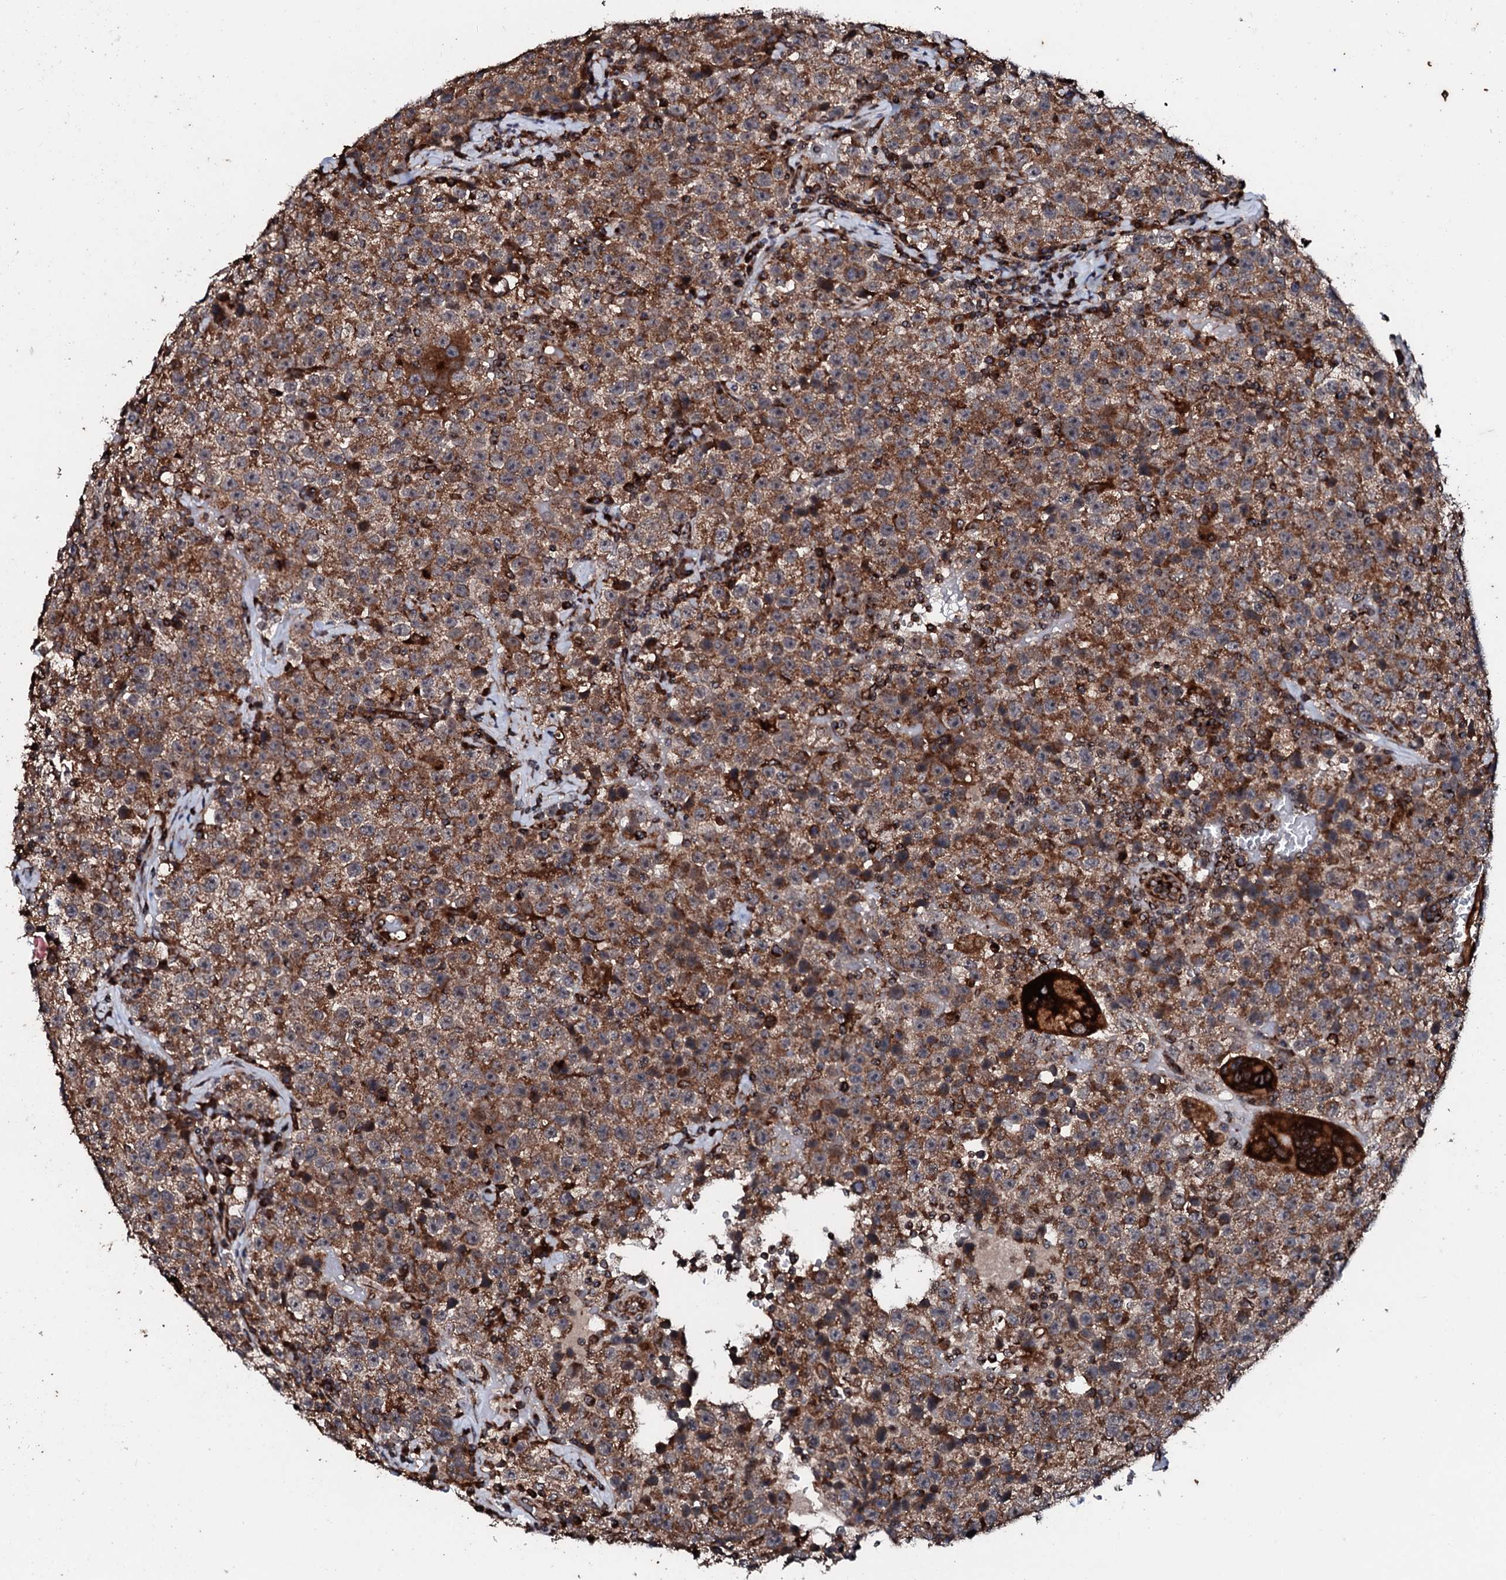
{"staining": {"intensity": "moderate", "quantity": ">75%", "location": "cytoplasmic/membranous"}, "tissue": "testis cancer", "cell_type": "Tumor cells", "image_type": "cancer", "snomed": [{"axis": "morphology", "description": "Seminoma, NOS"}, {"axis": "topography", "description": "Testis"}], "caption": "This histopathology image exhibits seminoma (testis) stained with IHC to label a protein in brown. The cytoplasmic/membranous of tumor cells show moderate positivity for the protein. Nuclei are counter-stained blue.", "gene": "SDHAF2", "patient": {"sex": "male", "age": 22}}